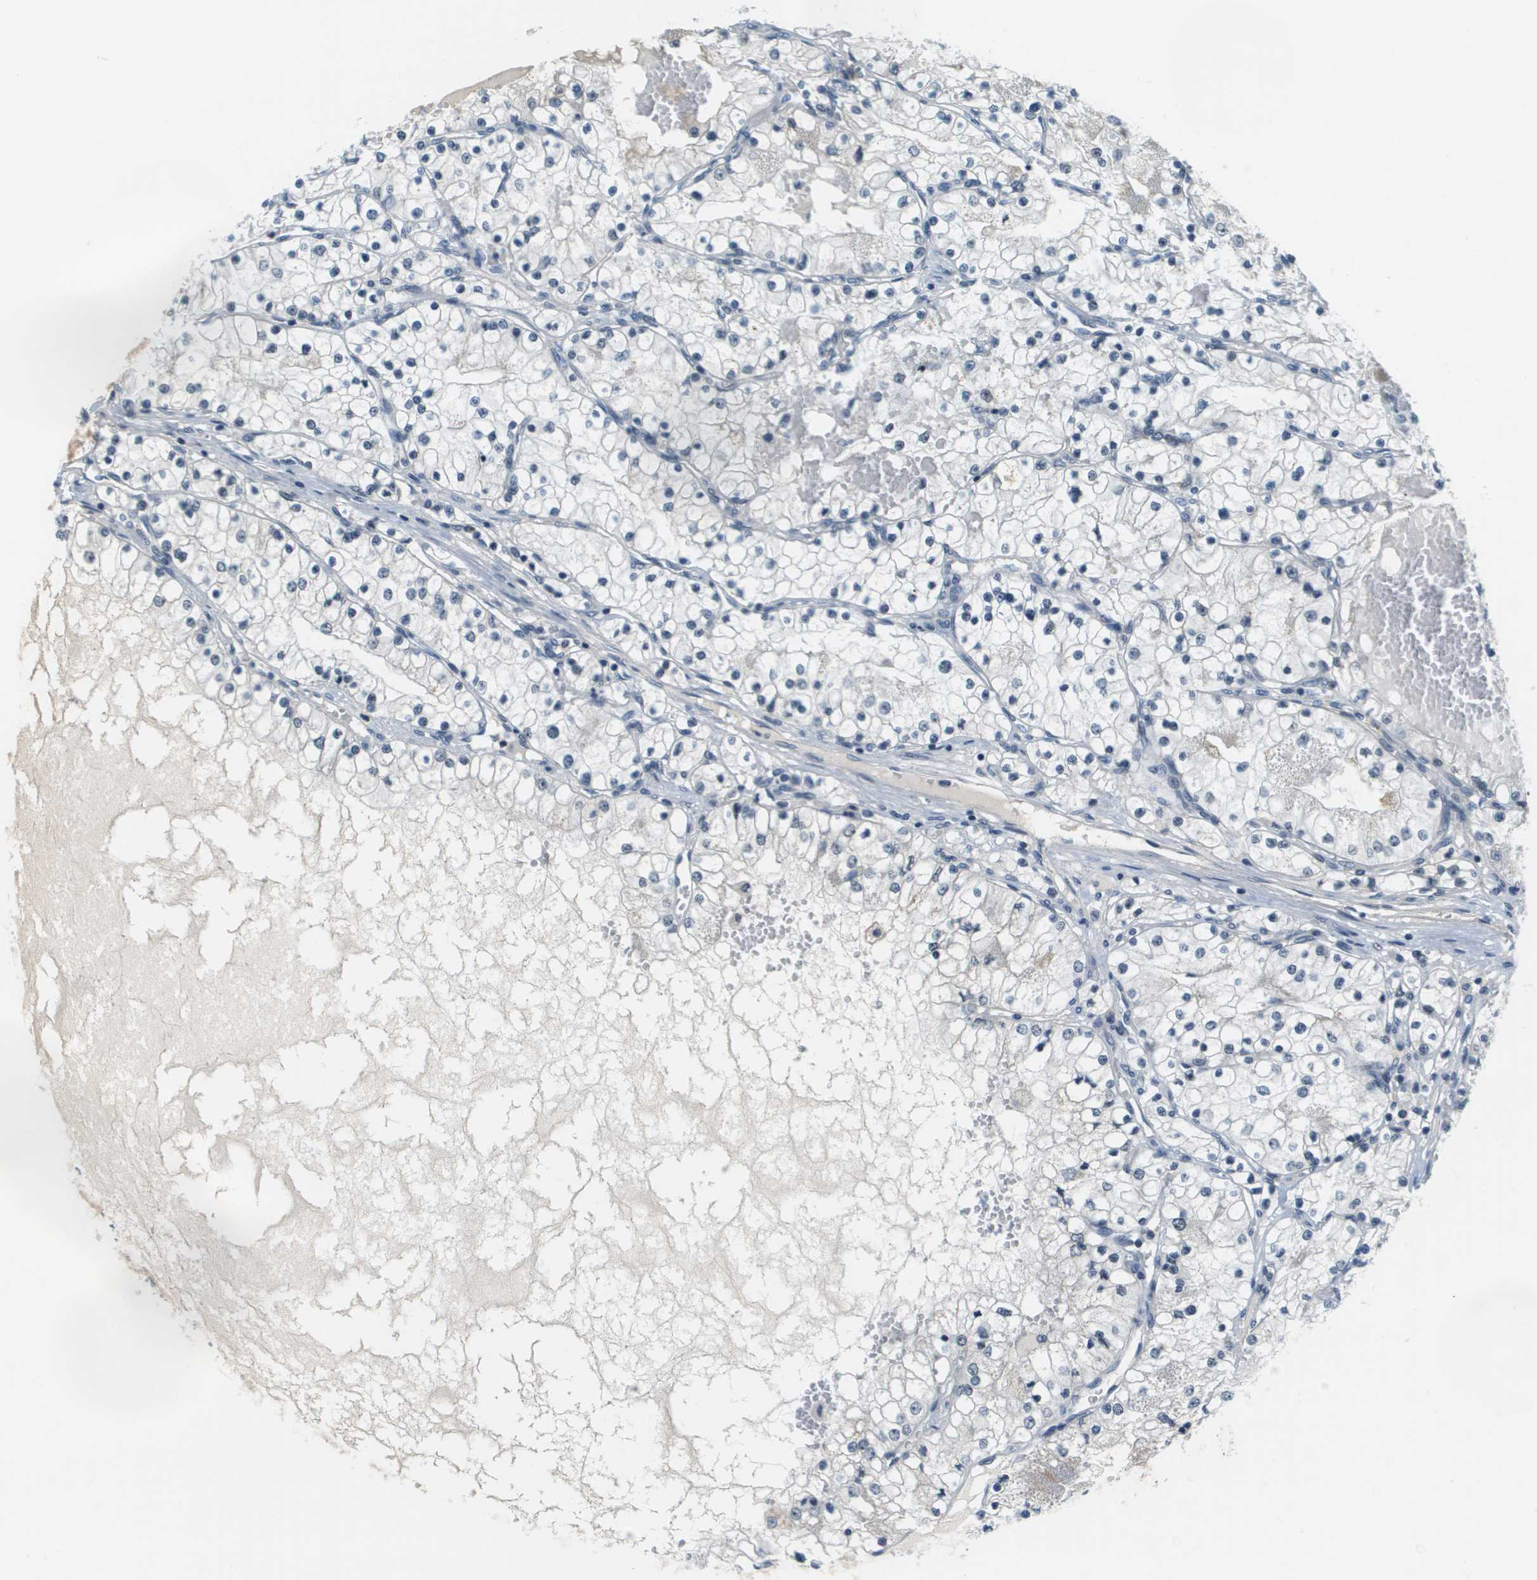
{"staining": {"intensity": "negative", "quantity": "none", "location": "none"}, "tissue": "renal cancer", "cell_type": "Tumor cells", "image_type": "cancer", "snomed": [{"axis": "morphology", "description": "Adenocarcinoma, NOS"}, {"axis": "topography", "description": "Kidney"}], "caption": "Immunohistochemical staining of human renal cancer (adenocarcinoma) exhibits no significant positivity in tumor cells.", "gene": "CBX5", "patient": {"sex": "male", "age": 68}}